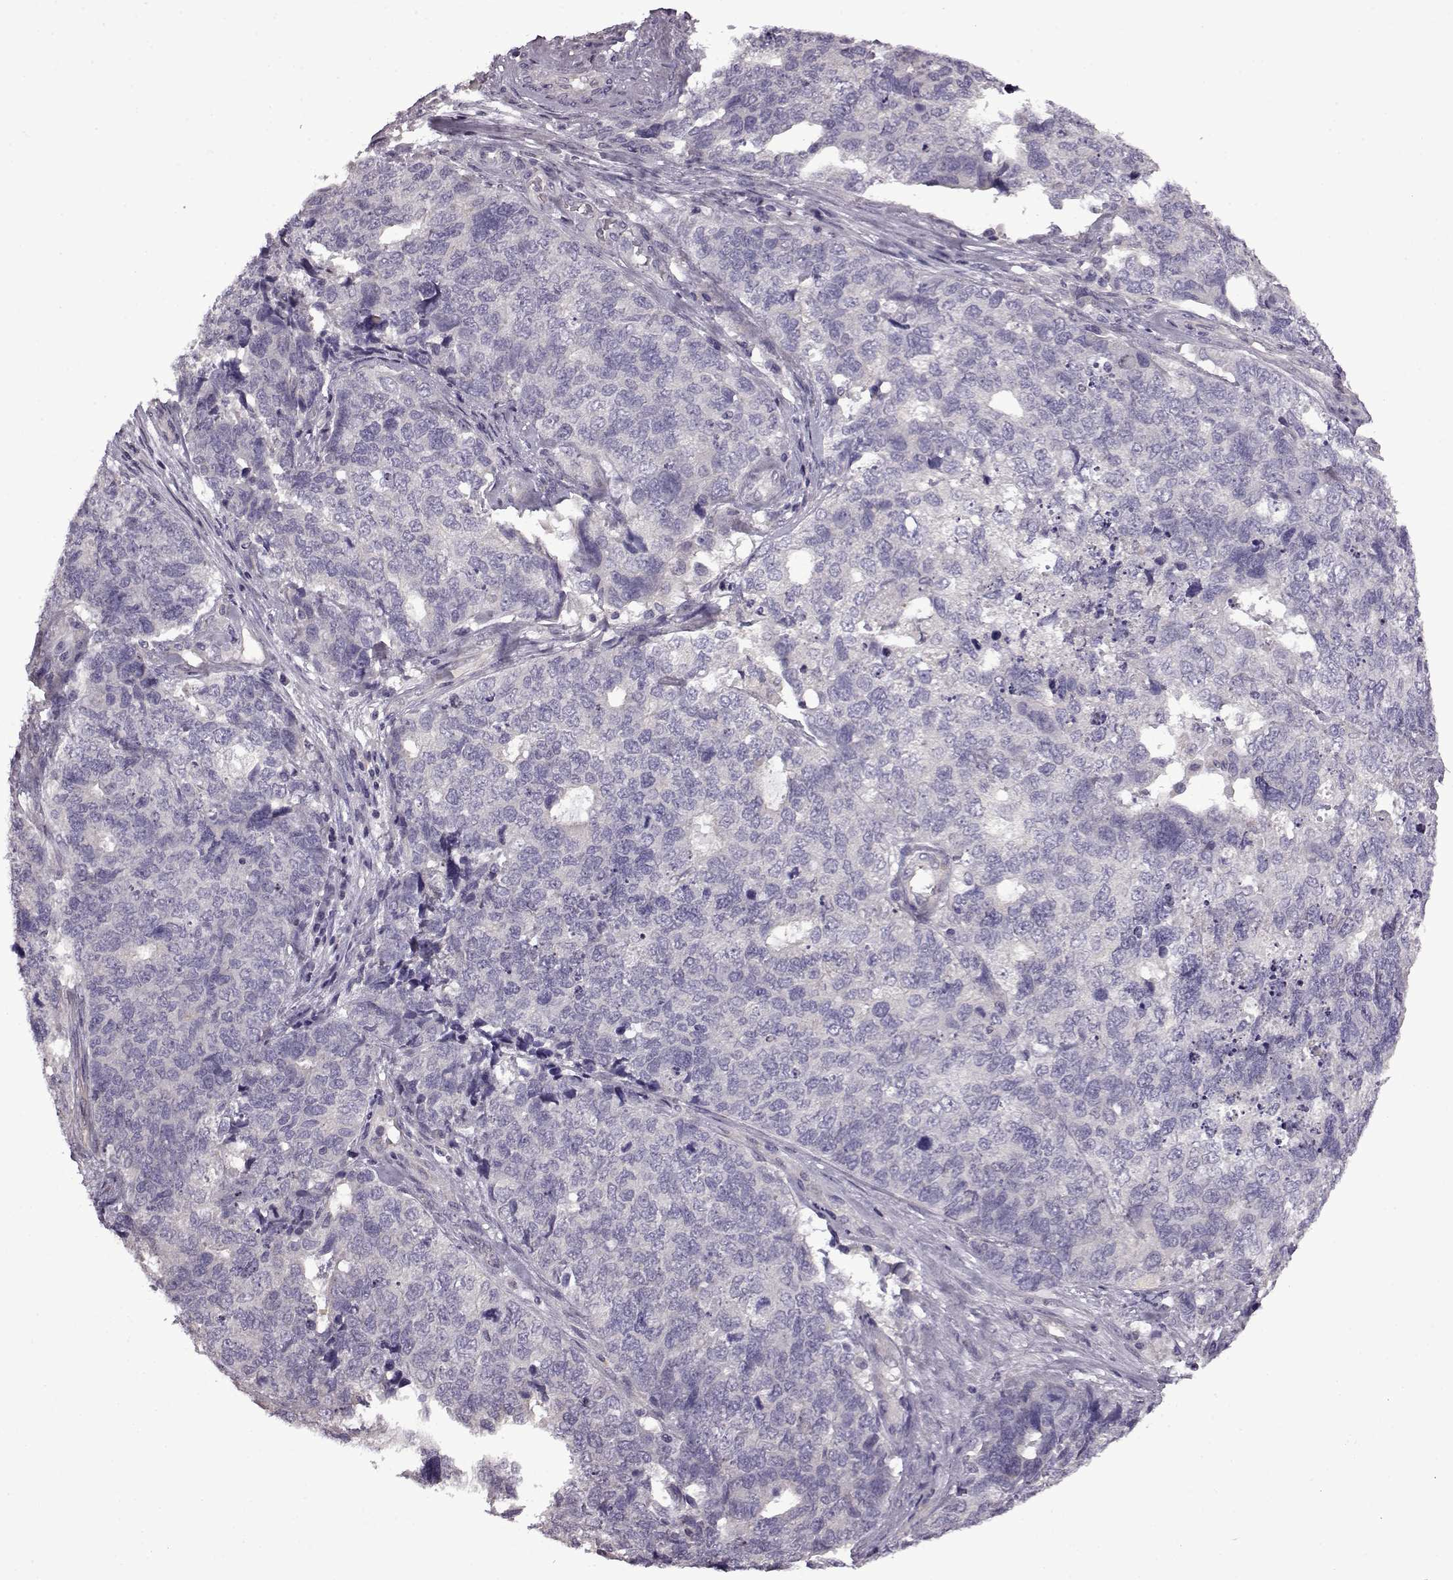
{"staining": {"intensity": "negative", "quantity": "none", "location": "none"}, "tissue": "cervical cancer", "cell_type": "Tumor cells", "image_type": "cancer", "snomed": [{"axis": "morphology", "description": "Squamous cell carcinoma, NOS"}, {"axis": "topography", "description": "Cervix"}], "caption": "Human squamous cell carcinoma (cervical) stained for a protein using immunohistochemistry (IHC) reveals no expression in tumor cells.", "gene": "EDDM3B", "patient": {"sex": "female", "age": 63}}